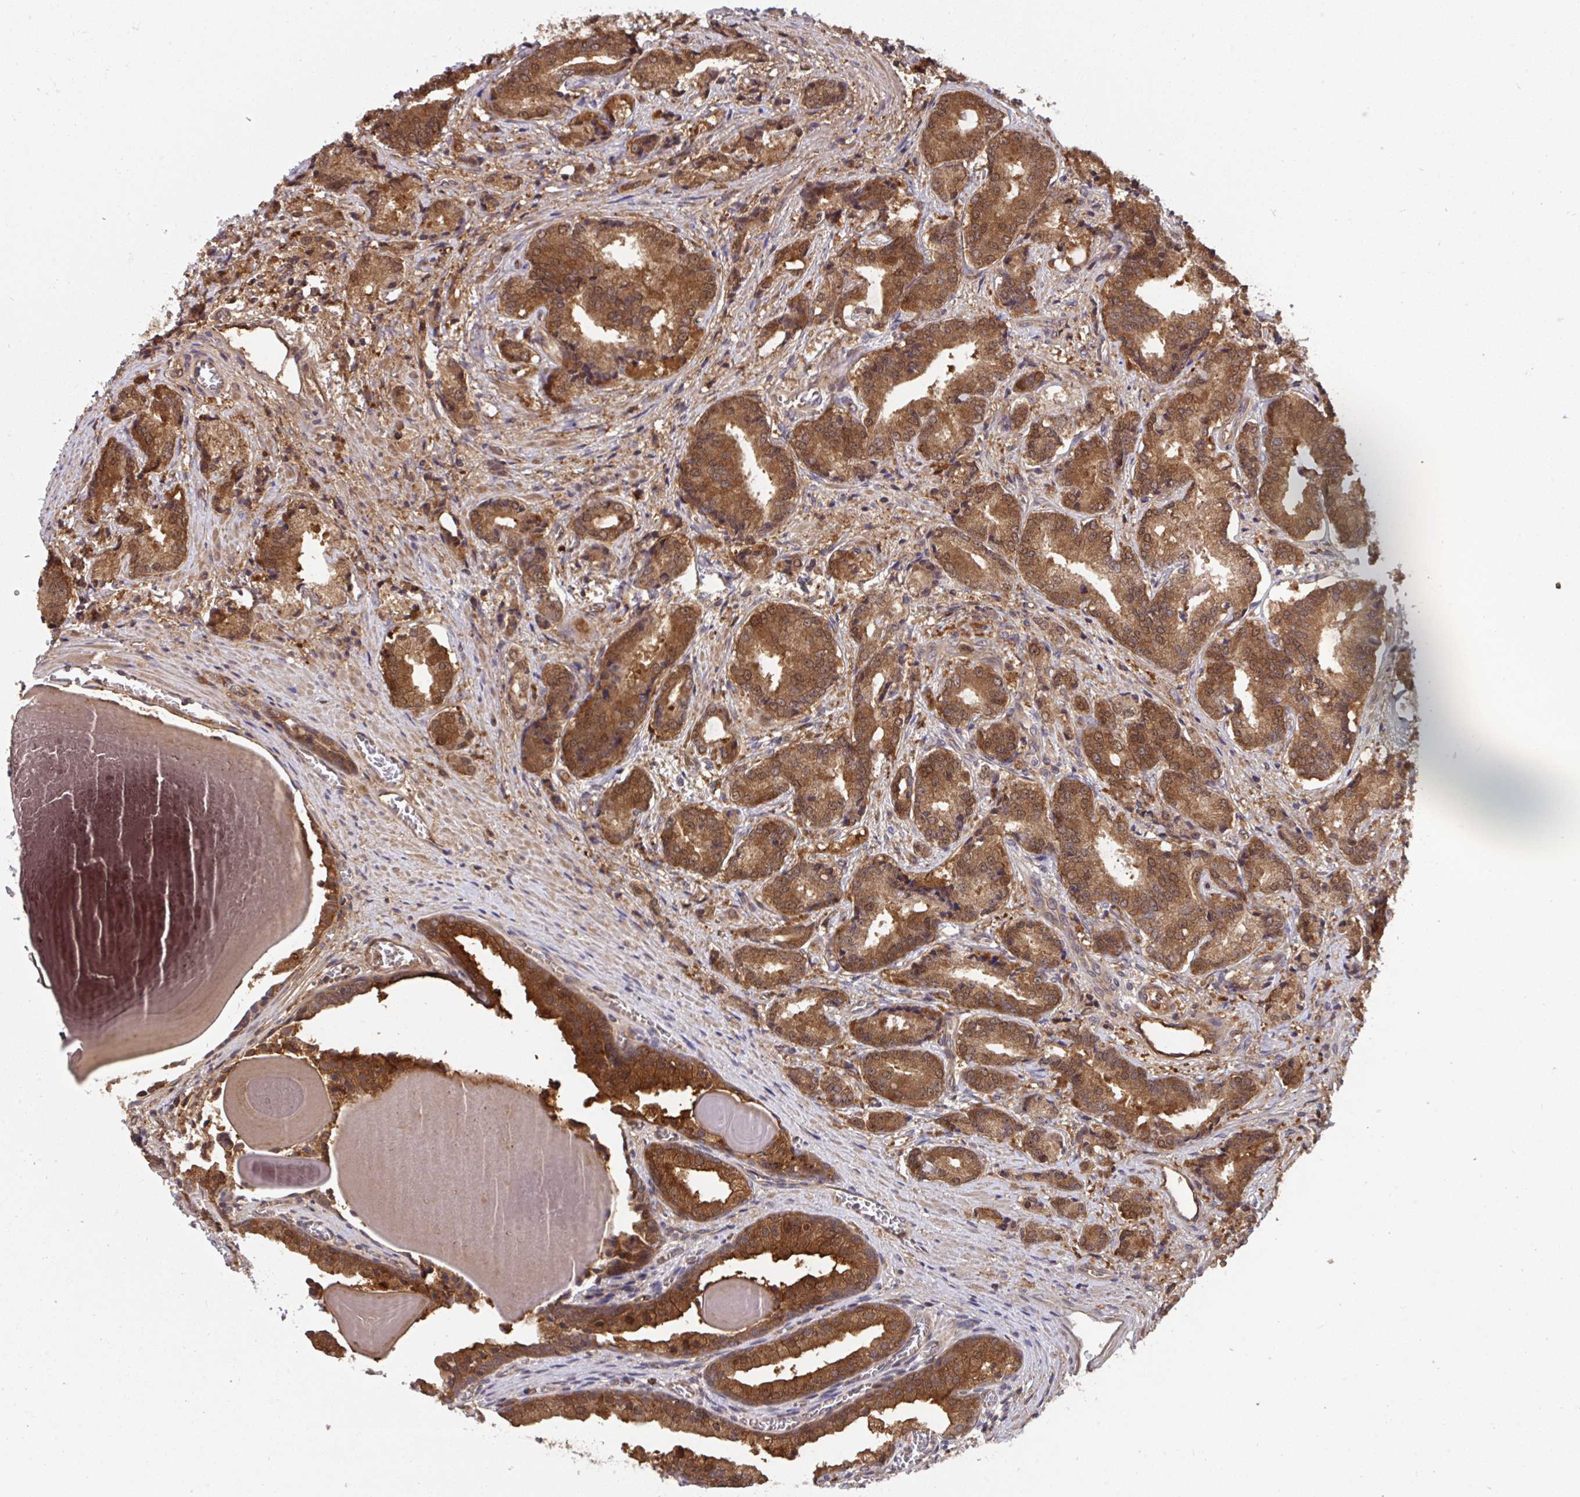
{"staining": {"intensity": "strong", "quantity": ">75%", "location": "cytoplasmic/membranous,nuclear"}, "tissue": "prostate cancer", "cell_type": "Tumor cells", "image_type": "cancer", "snomed": [{"axis": "morphology", "description": "Adenocarcinoma, High grade"}, {"axis": "topography", "description": "Prostate and seminal vesicle, NOS"}], "caption": "Prostate cancer (high-grade adenocarcinoma) stained for a protein displays strong cytoplasmic/membranous and nuclear positivity in tumor cells.", "gene": "TIGAR", "patient": {"sex": "male", "age": 61}}